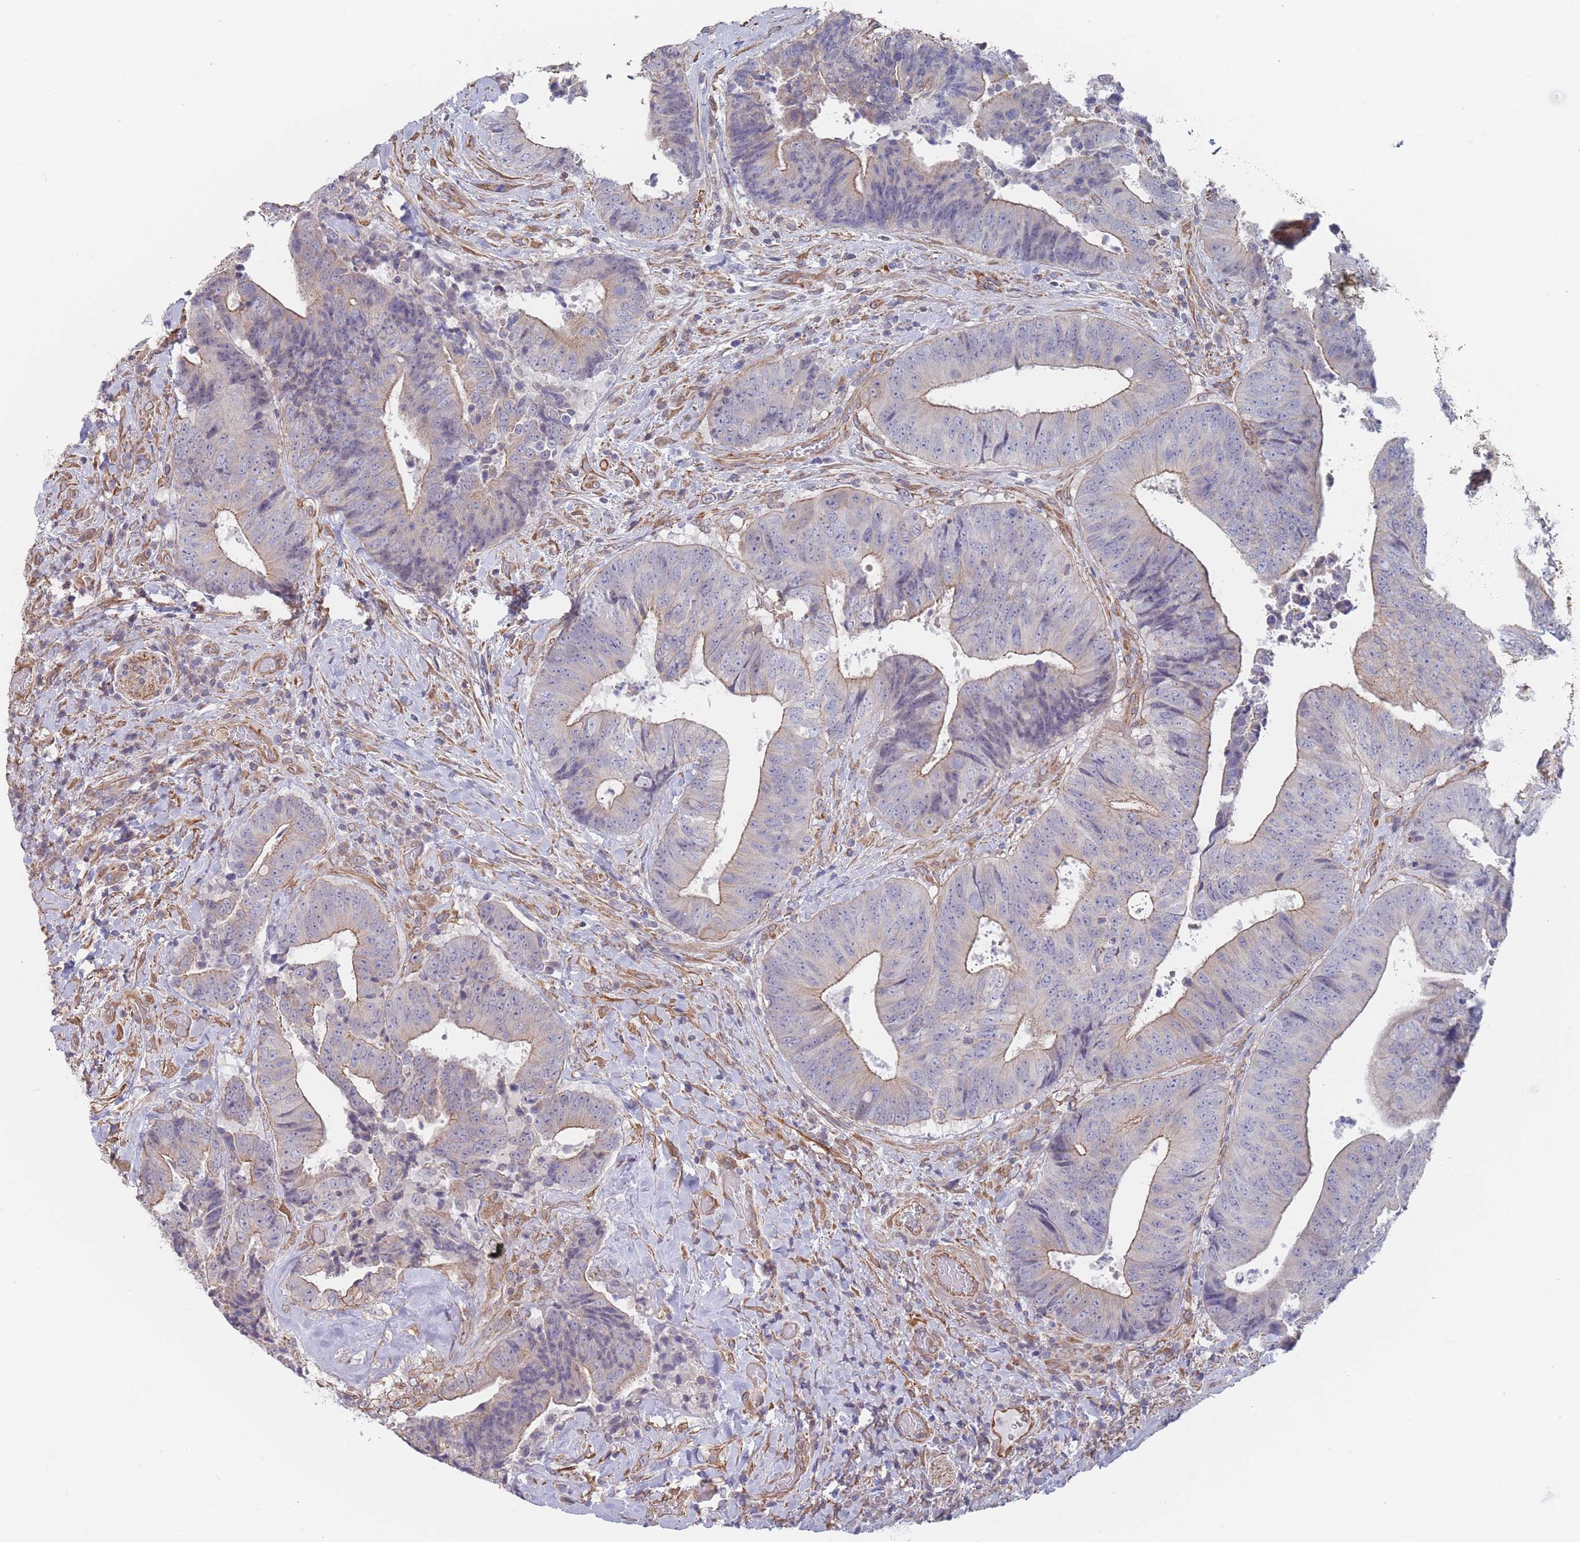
{"staining": {"intensity": "moderate", "quantity": "<25%", "location": "cytoplasmic/membranous"}, "tissue": "colorectal cancer", "cell_type": "Tumor cells", "image_type": "cancer", "snomed": [{"axis": "morphology", "description": "Adenocarcinoma, NOS"}, {"axis": "topography", "description": "Rectum"}], "caption": "About <25% of tumor cells in colorectal adenocarcinoma reveal moderate cytoplasmic/membranous protein expression as visualized by brown immunohistochemical staining.", "gene": "SLC1A6", "patient": {"sex": "male", "age": 72}}